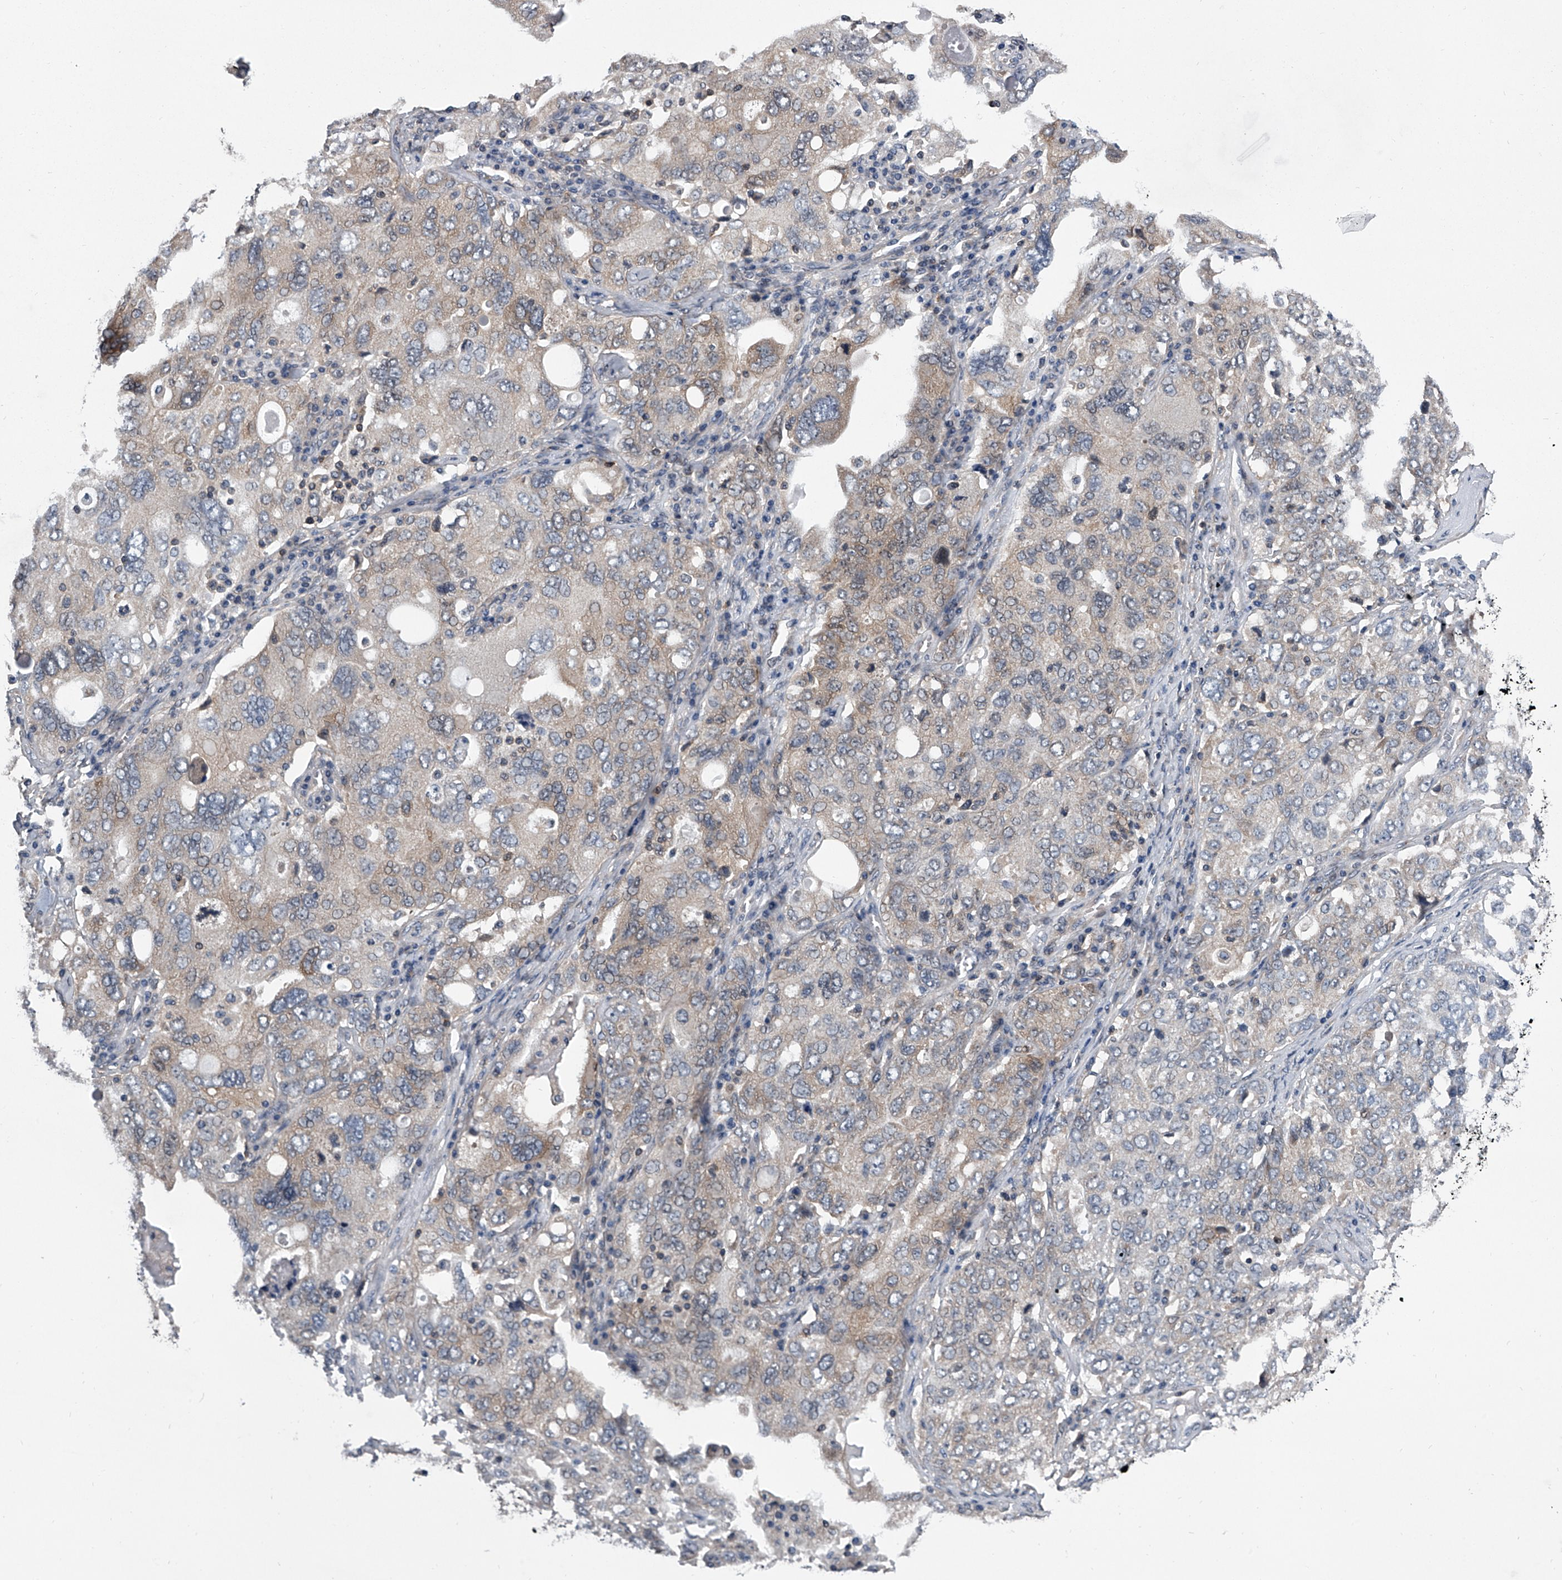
{"staining": {"intensity": "moderate", "quantity": "<25%", "location": "cytoplasmic/membranous"}, "tissue": "ovarian cancer", "cell_type": "Tumor cells", "image_type": "cancer", "snomed": [{"axis": "morphology", "description": "Carcinoma, endometroid"}, {"axis": "topography", "description": "Ovary"}], "caption": "Immunohistochemical staining of human ovarian cancer shows low levels of moderate cytoplasmic/membranous expression in approximately <25% of tumor cells.", "gene": "PPP2R5D", "patient": {"sex": "female", "age": 62}}